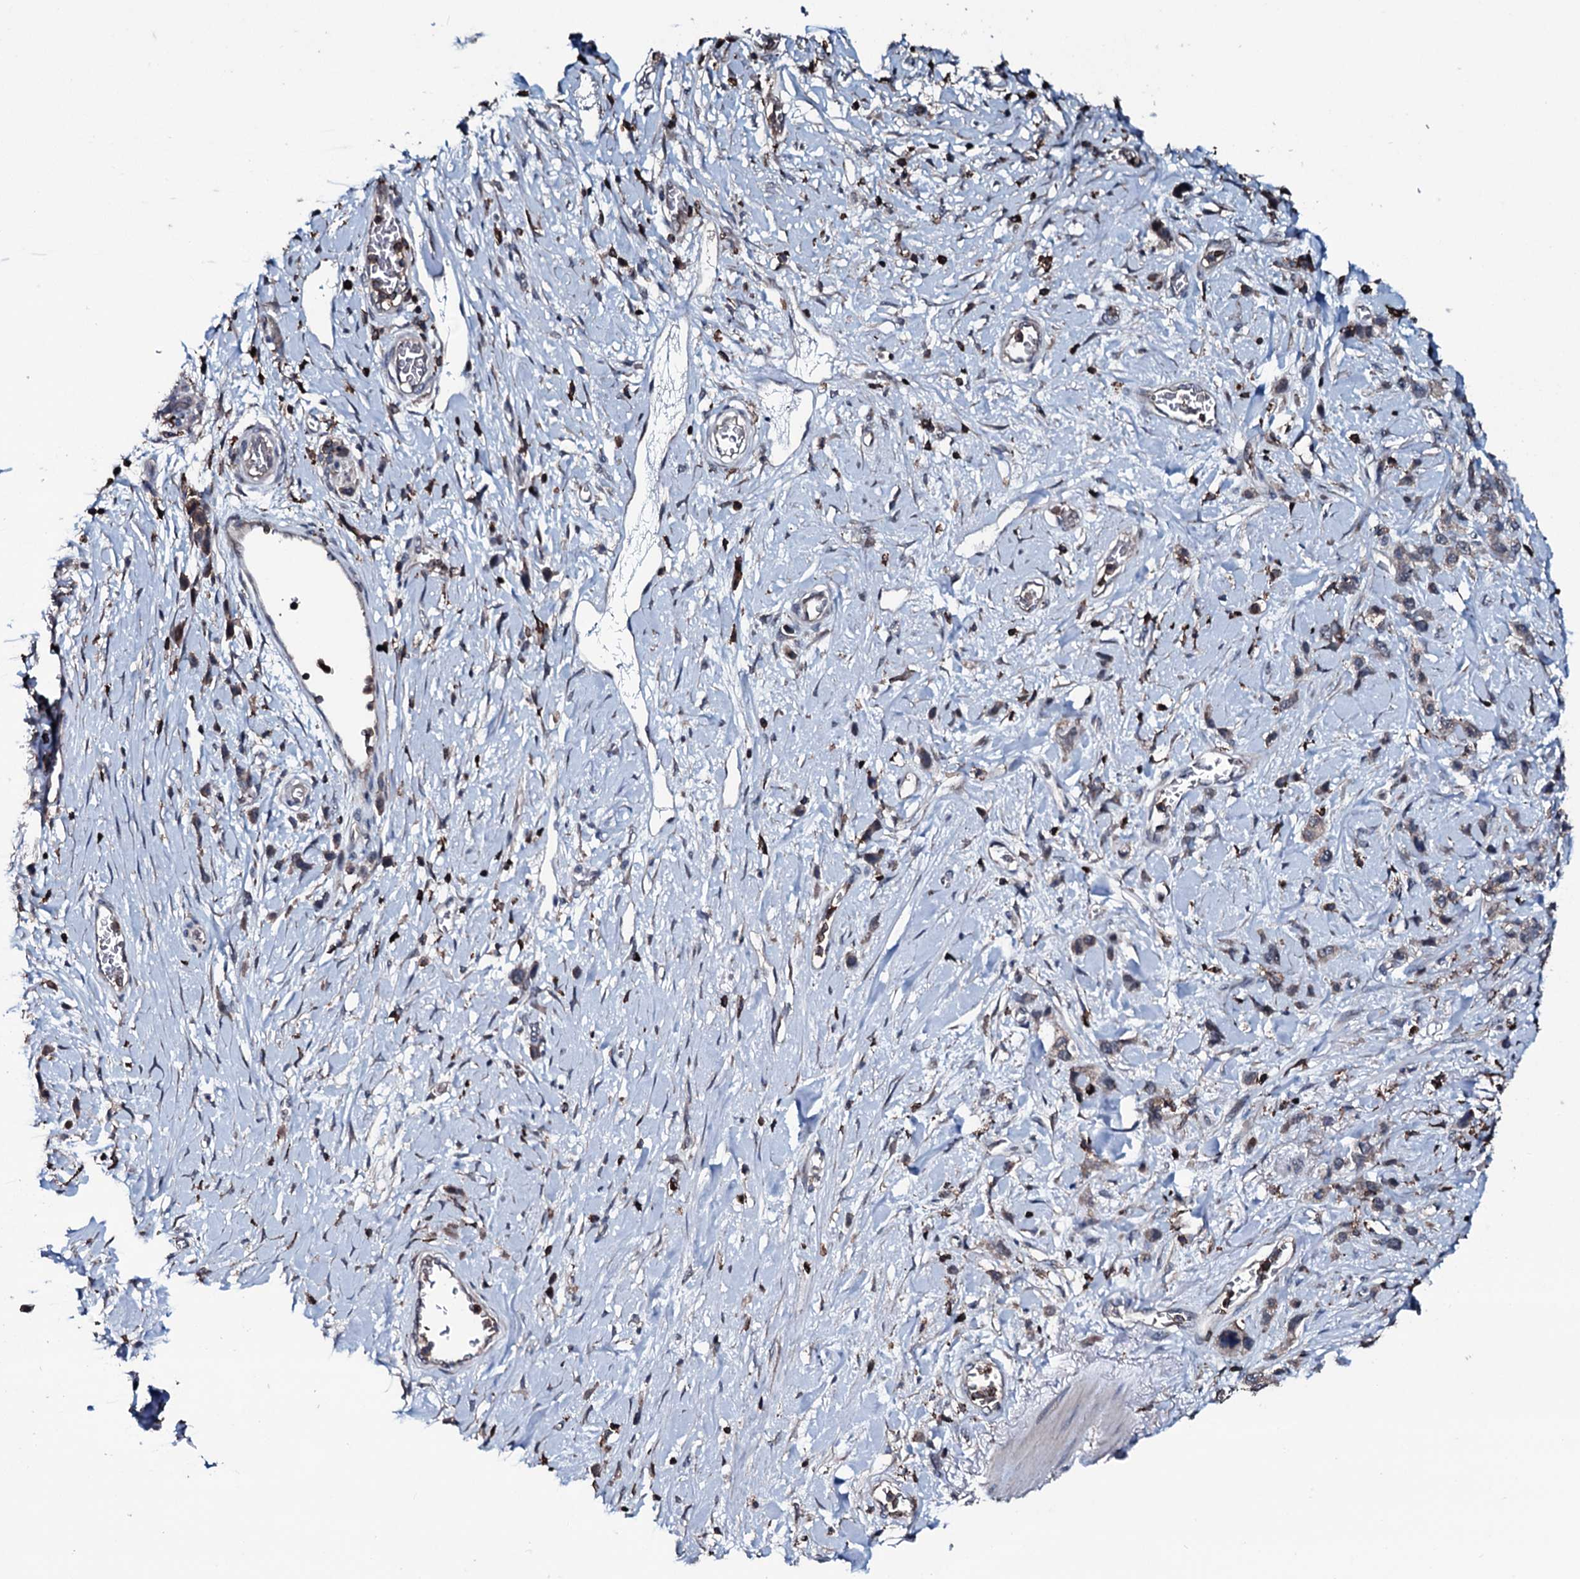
{"staining": {"intensity": "weak", "quantity": "25%-75%", "location": "cytoplasmic/membranous"}, "tissue": "stomach cancer", "cell_type": "Tumor cells", "image_type": "cancer", "snomed": [{"axis": "morphology", "description": "Adenocarcinoma, NOS"}, {"axis": "morphology", "description": "Adenocarcinoma, High grade"}, {"axis": "topography", "description": "Stomach, upper"}, {"axis": "topography", "description": "Stomach, lower"}], "caption": "Adenocarcinoma (stomach) tissue demonstrates weak cytoplasmic/membranous positivity in approximately 25%-75% of tumor cells, visualized by immunohistochemistry. (DAB = brown stain, brightfield microscopy at high magnification).", "gene": "OGFOD2", "patient": {"sex": "female", "age": 65}}